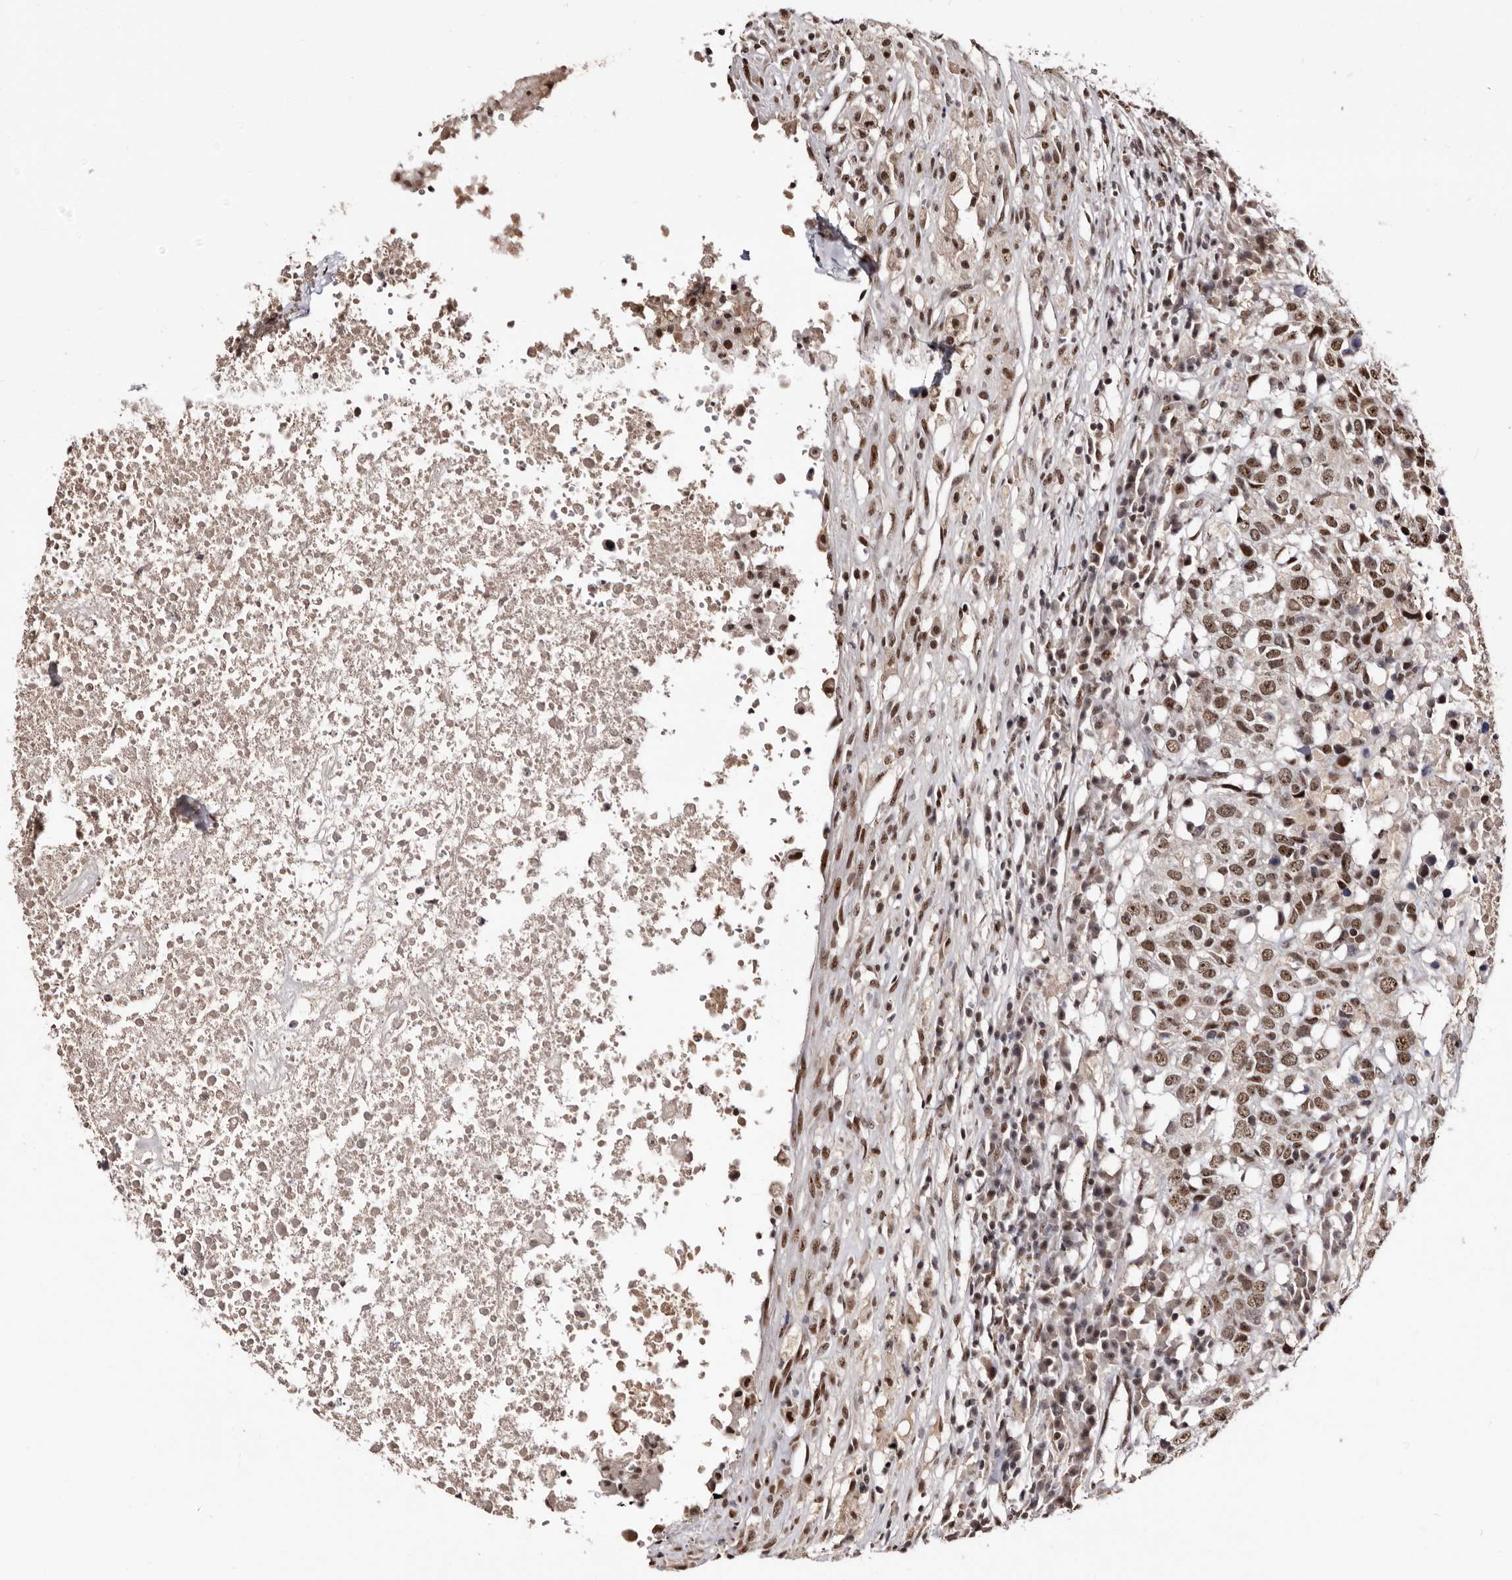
{"staining": {"intensity": "moderate", "quantity": ">75%", "location": "nuclear"}, "tissue": "head and neck cancer", "cell_type": "Tumor cells", "image_type": "cancer", "snomed": [{"axis": "morphology", "description": "Squamous cell carcinoma, NOS"}, {"axis": "topography", "description": "Head-Neck"}], "caption": "This is an image of immunohistochemistry staining of head and neck squamous cell carcinoma, which shows moderate staining in the nuclear of tumor cells.", "gene": "ANAPC11", "patient": {"sex": "male", "age": 66}}